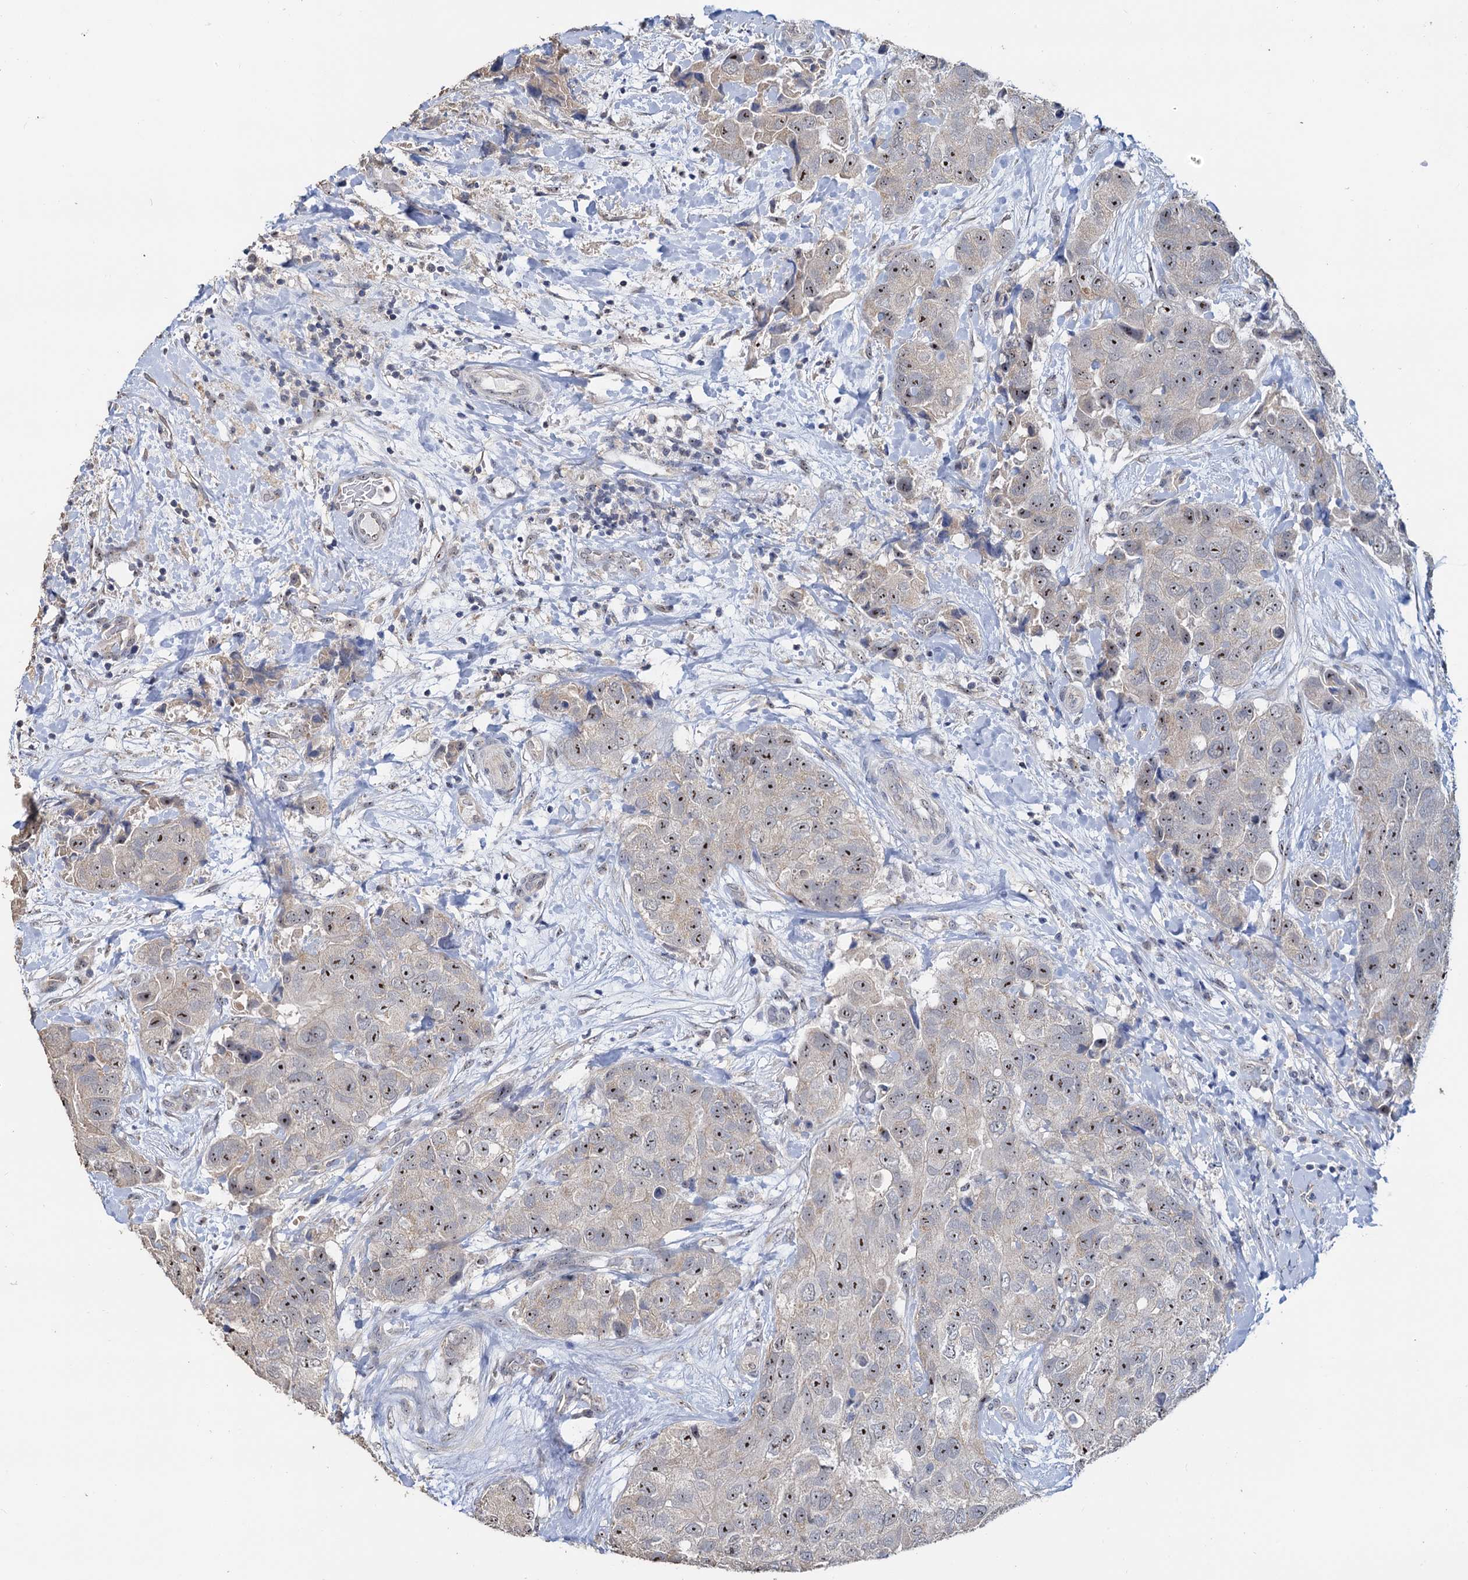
{"staining": {"intensity": "moderate", "quantity": ">75%", "location": "nuclear"}, "tissue": "breast cancer", "cell_type": "Tumor cells", "image_type": "cancer", "snomed": [{"axis": "morphology", "description": "Duct carcinoma"}, {"axis": "topography", "description": "Breast"}], "caption": "Breast cancer stained with DAB (3,3'-diaminobenzidine) immunohistochemistry reveals medium levels of moderate nuclear positivity in about >75% of tumor cells.", "gene": "C2CD3", "patient": {"sex": "female", "age": 62}}